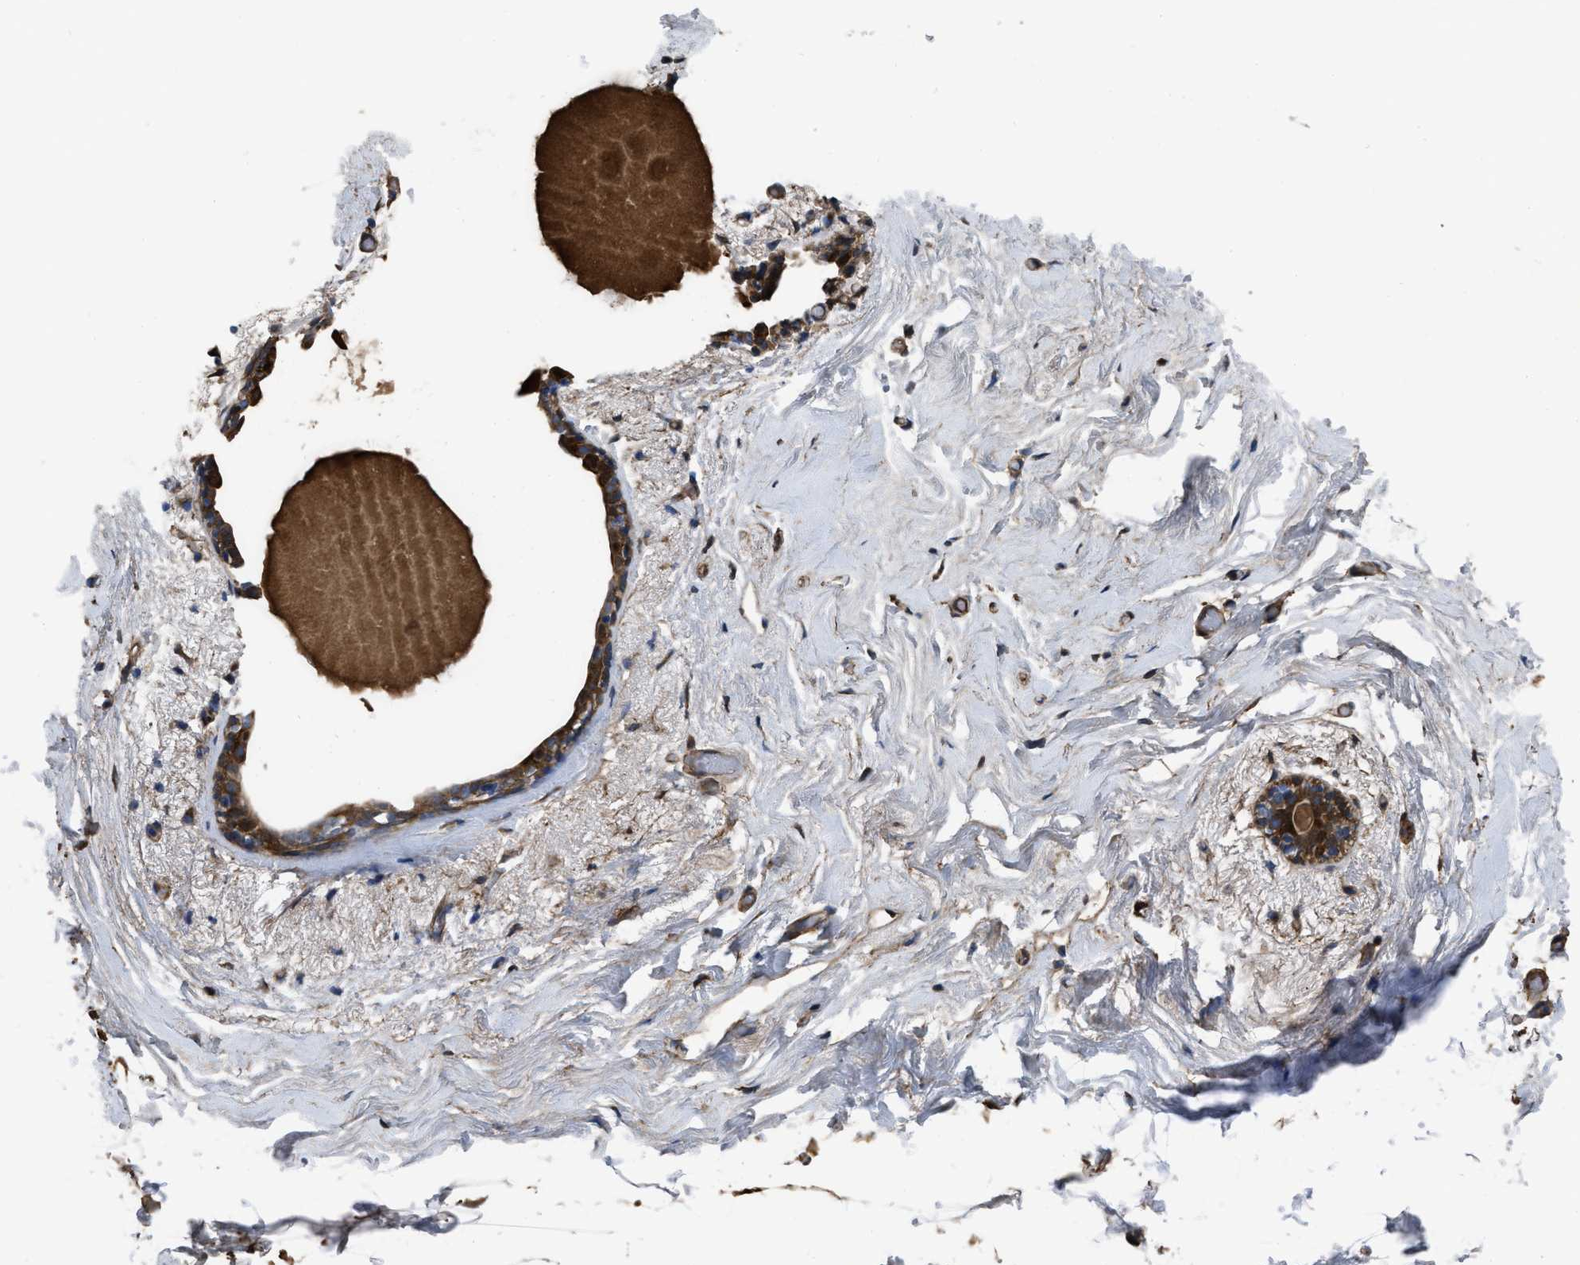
{"staining": {"intensity": "weak", "quantity": ">75%", "location": "cytoplasmic/membranous"}, "tissue": "breast", "cell_type": "Adipocytes", "image_type": "normal", "snomed": [{"axis": "morphology", "description": "Normal tissue, NOS"}, {"axis": "topography", "description": "Breast"}], "caption": "Immunohistochemistry (IHC) (DAB (3,3'-diaminobenzidine)) staining of benign breast exhibits weak cytoplasmic/membranous protein staining in approximately >75% of adipocytes.", "gene": "TRIOBP", "patient": {"sex": "female", "age": 62}}